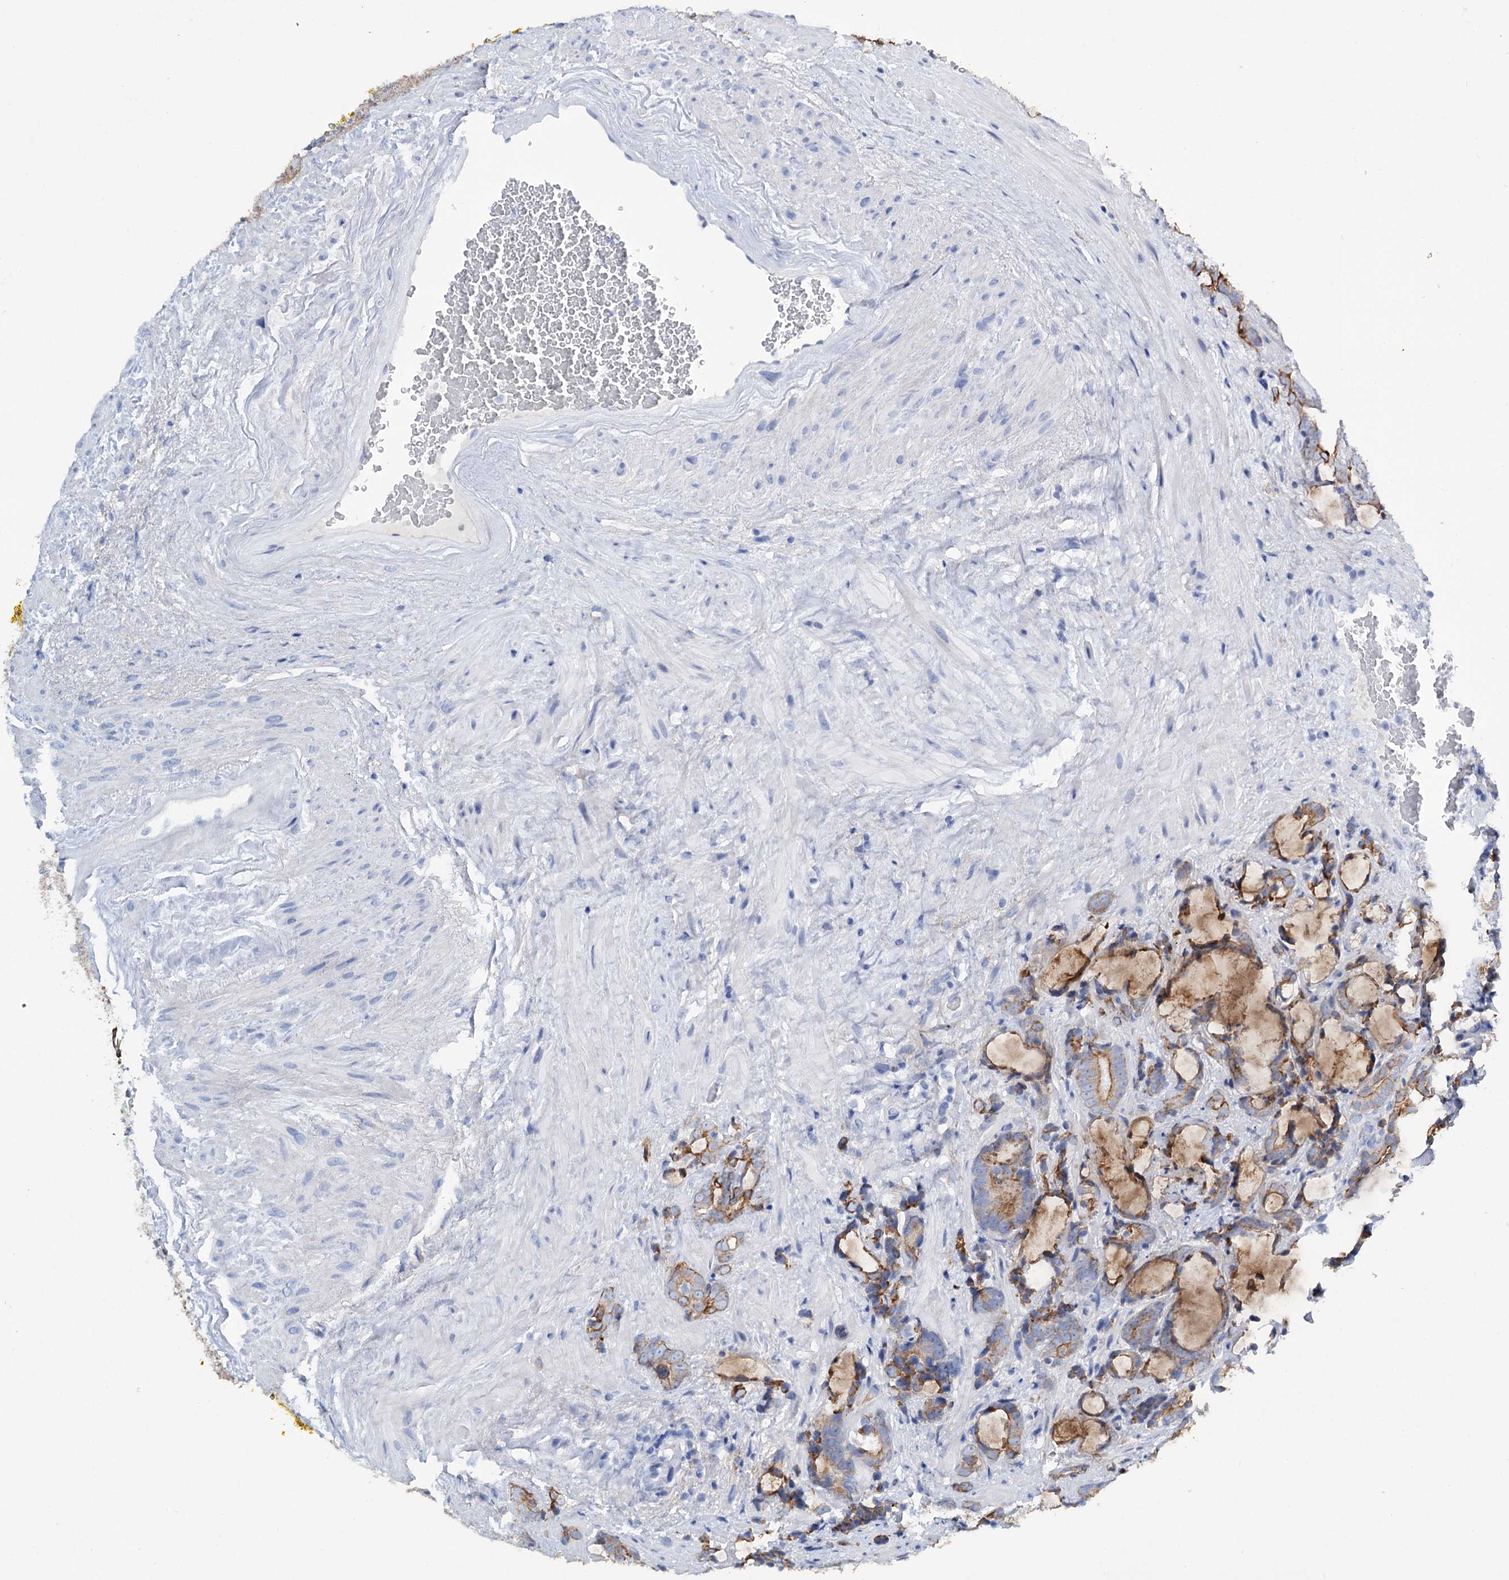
{"staining": {"intensity": "moderate", "quantity": "25%-75%", "location": "cytoplasmic/membranous"}, "tissue": "prostate cancer", "cell_type": "Tumor cells", "image_type": "cancer", "snomed": [{"axis": "morphology", "description": "Adenocarcinoma, High grade"}, {"axis": "topography", "description": "Prostate and seminal vesicle, NOS"}], "caption": "The immunohistochemical stain labels moderate cytoplasmic/membranous expression in tumor cells of prostate cancer tissue.", "gene": "FAAP20", "patient": {"sex": "male", "age": 67}}